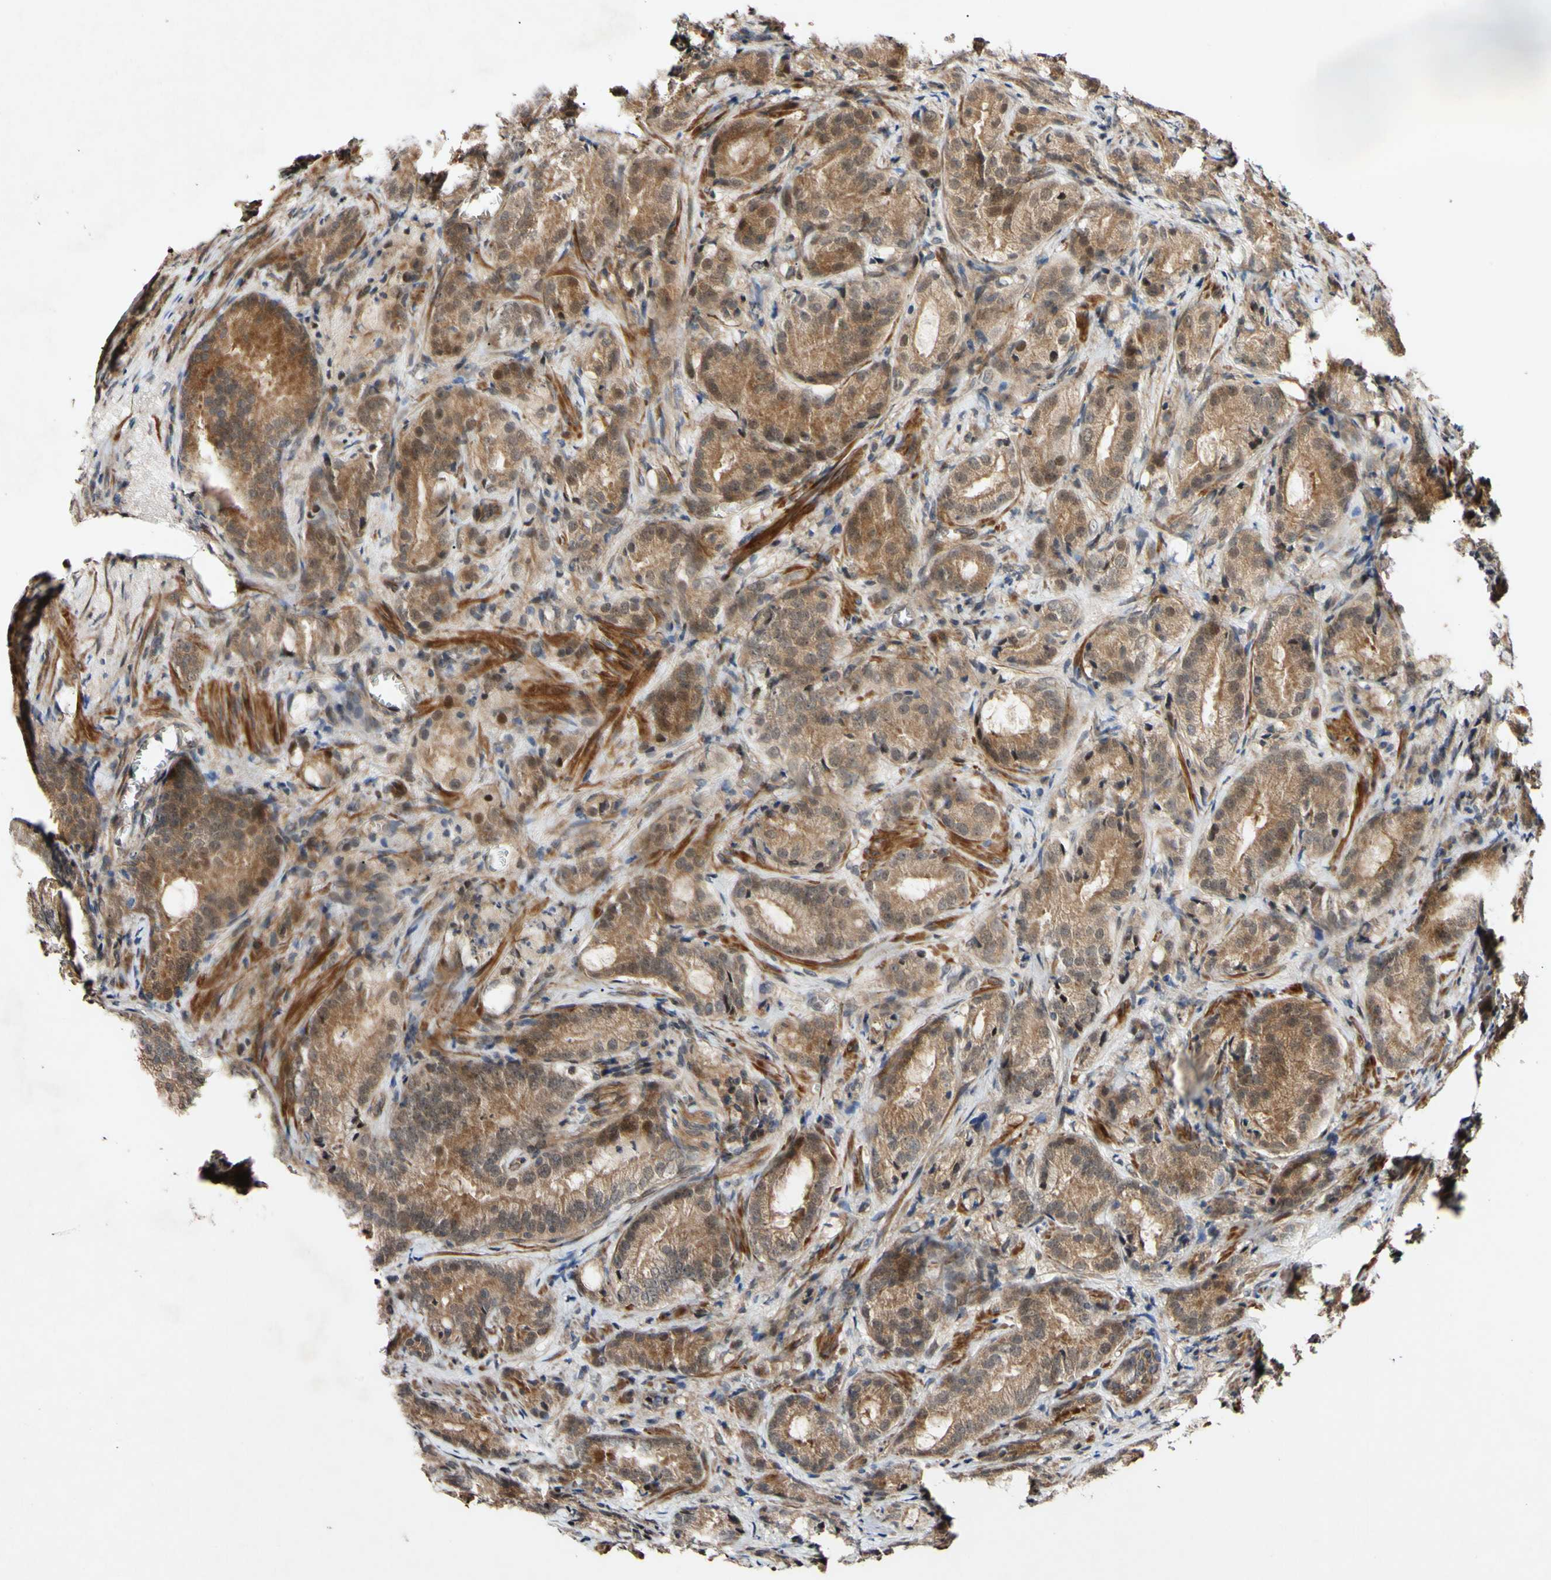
{"staining": {"intensity": "moderate", "quantity": ">75%", "location": "cytoplasmic/membranous,nuclear"}, "tissue": "prostate cancer", "cell_type": "Tumor cells", "image_type": "cancer", "snomed": [{"axis": "morphology", "description": "Adenocarcinoma, High grade"}, {"axis": "topography", "description": "Prostate"}], "caption": "IHC photomicrograph of prostate cancer (high-grade adenocarcinoma) stained for a protein (brown), which shows medium levels of moderate cytoplasmic/membranous and nuclear staining in about >75% of tumor cells.", "gene": "CSNK1E", "patient": {"sex": "male", "age": 64}}